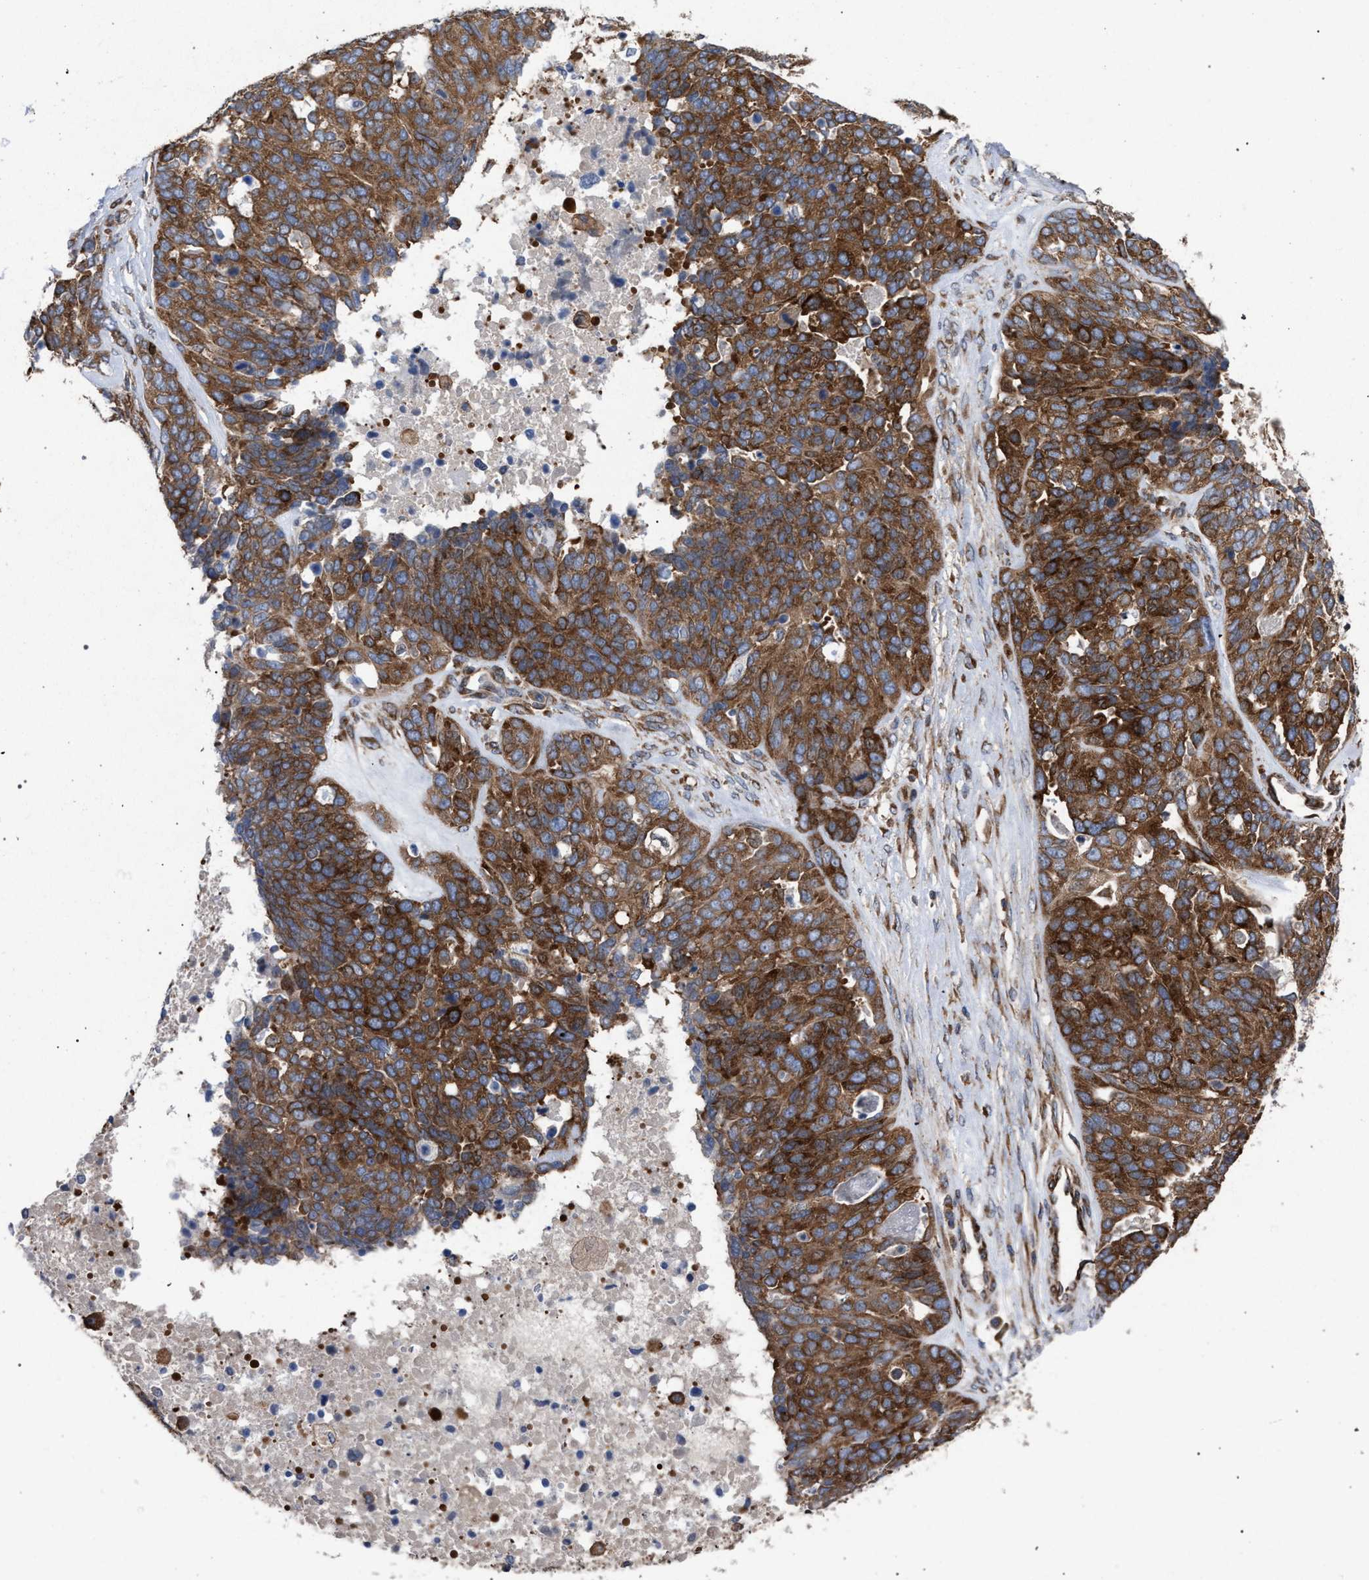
{"staining": {"intensity": "strong", "quantity": ">75%", "location": "cytoplasmic/membranous"}, "tissue": "ovarian cancer", "cell_type": "Tumor cells", "image_type": "cancer", "snomed": [{"axis": "morphology", "description": "Cystadenocarcinoma, serous, NOS"}, {"axis": "topography", "description": "Ovary"}], "caption": "Strong cytoplasmic/membranous staining for a protein is present in about >75% of tumor cells of ovarian serous cystadenocarcinoma using IHC.", "gene": "CDR2L", "patient": {"sex": "female", "age": 44}}